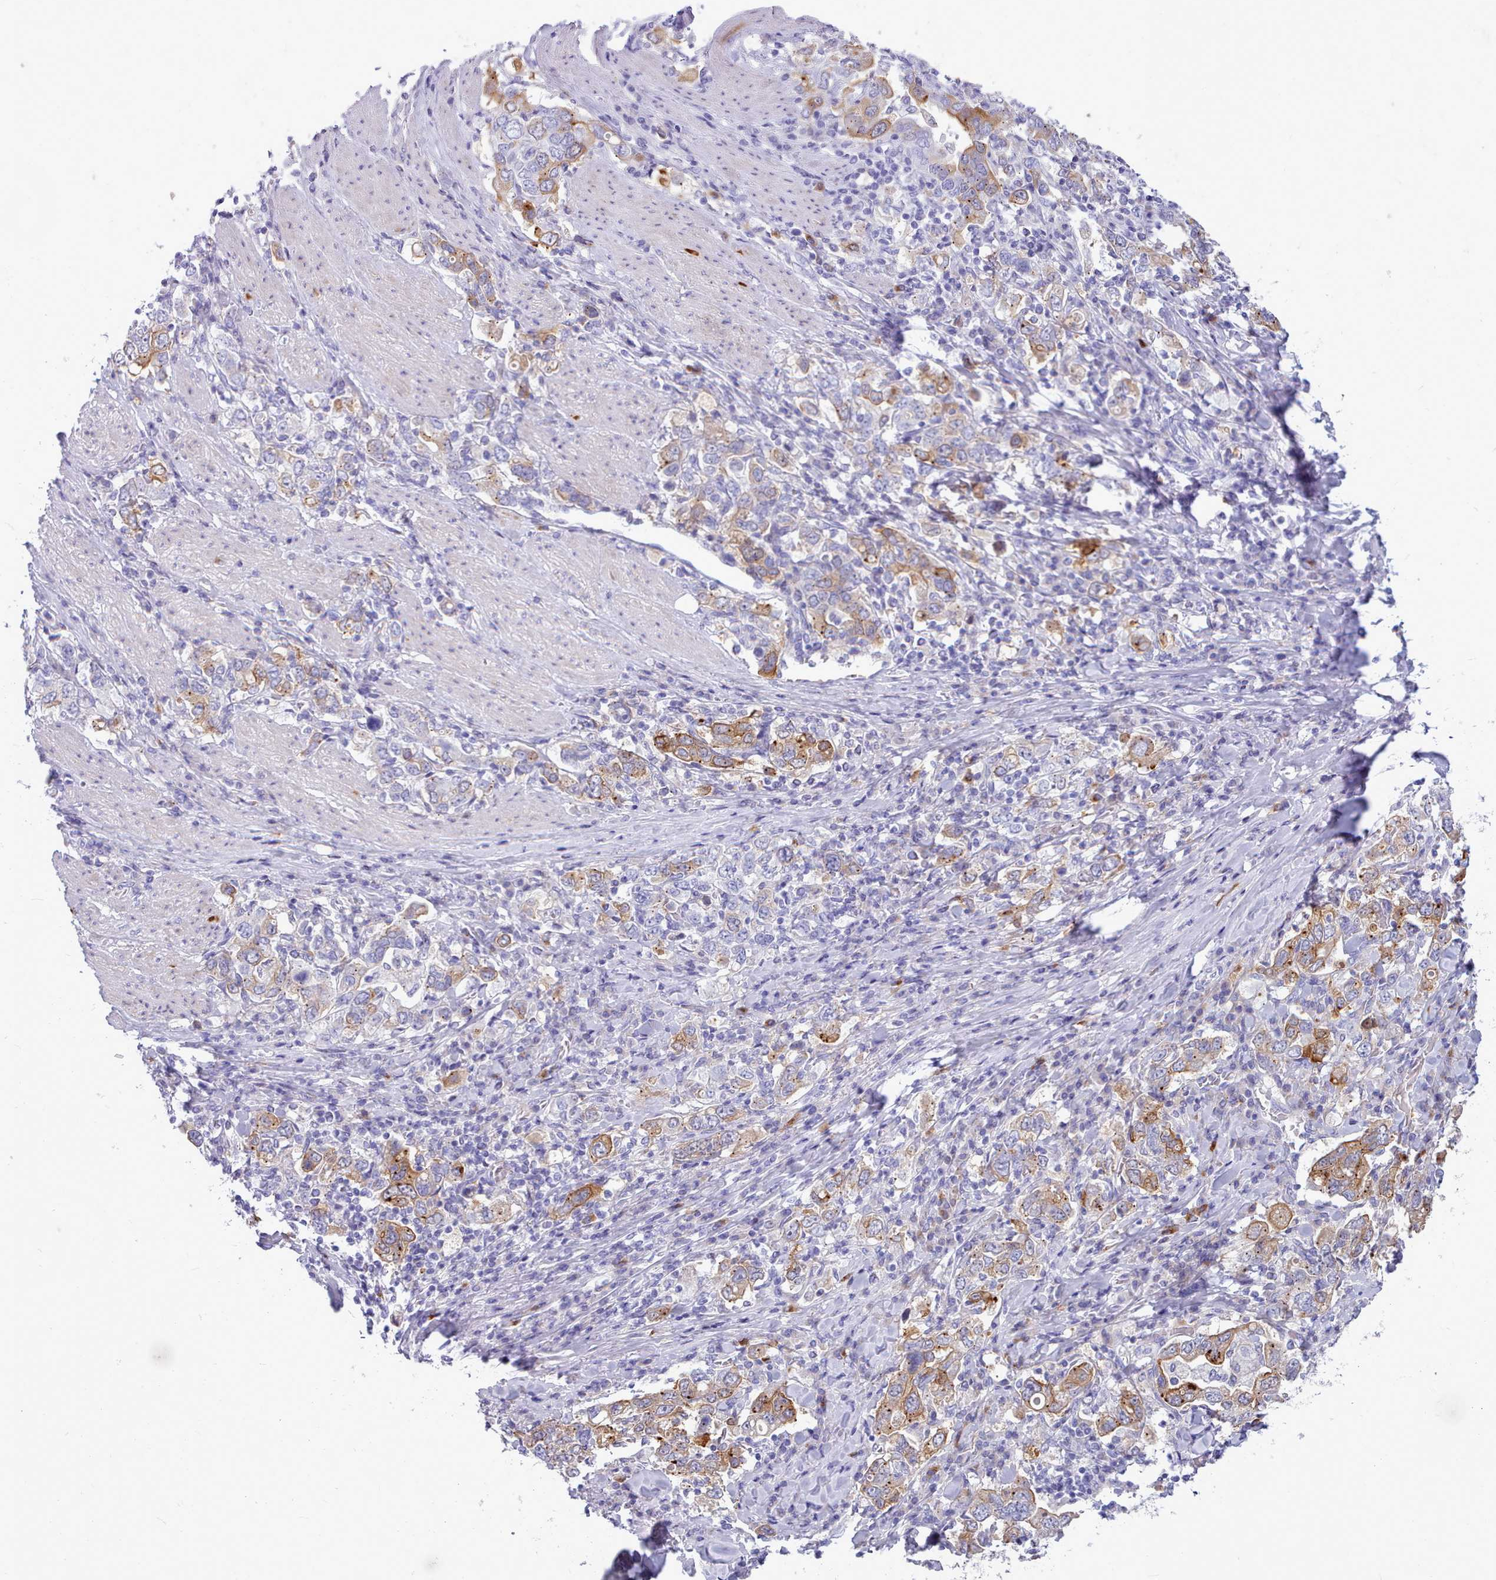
{"staining": {"intensity": "moderate", "quantity": "25%-75%", "location": "cytoplasmic/membranous"}, "tissue": "stomach cancer", "cell_type": "Tumor cells", "image_type": "cancer", "snomed": [{"axis": "morphology", "description": "Adenocarcinoma, NOS"}, {"axis": "topography", "description": "Stomach, upper"}], "caption": "A brown stain labels moderate cytoplasmic/membranous positivity of a protein in stomach cancer tumor cells. (DAB IHC with brightfield microscopy, high magnification).", "gene": "NKX1-2", "patient": {"sex": "male", "age": 62}}